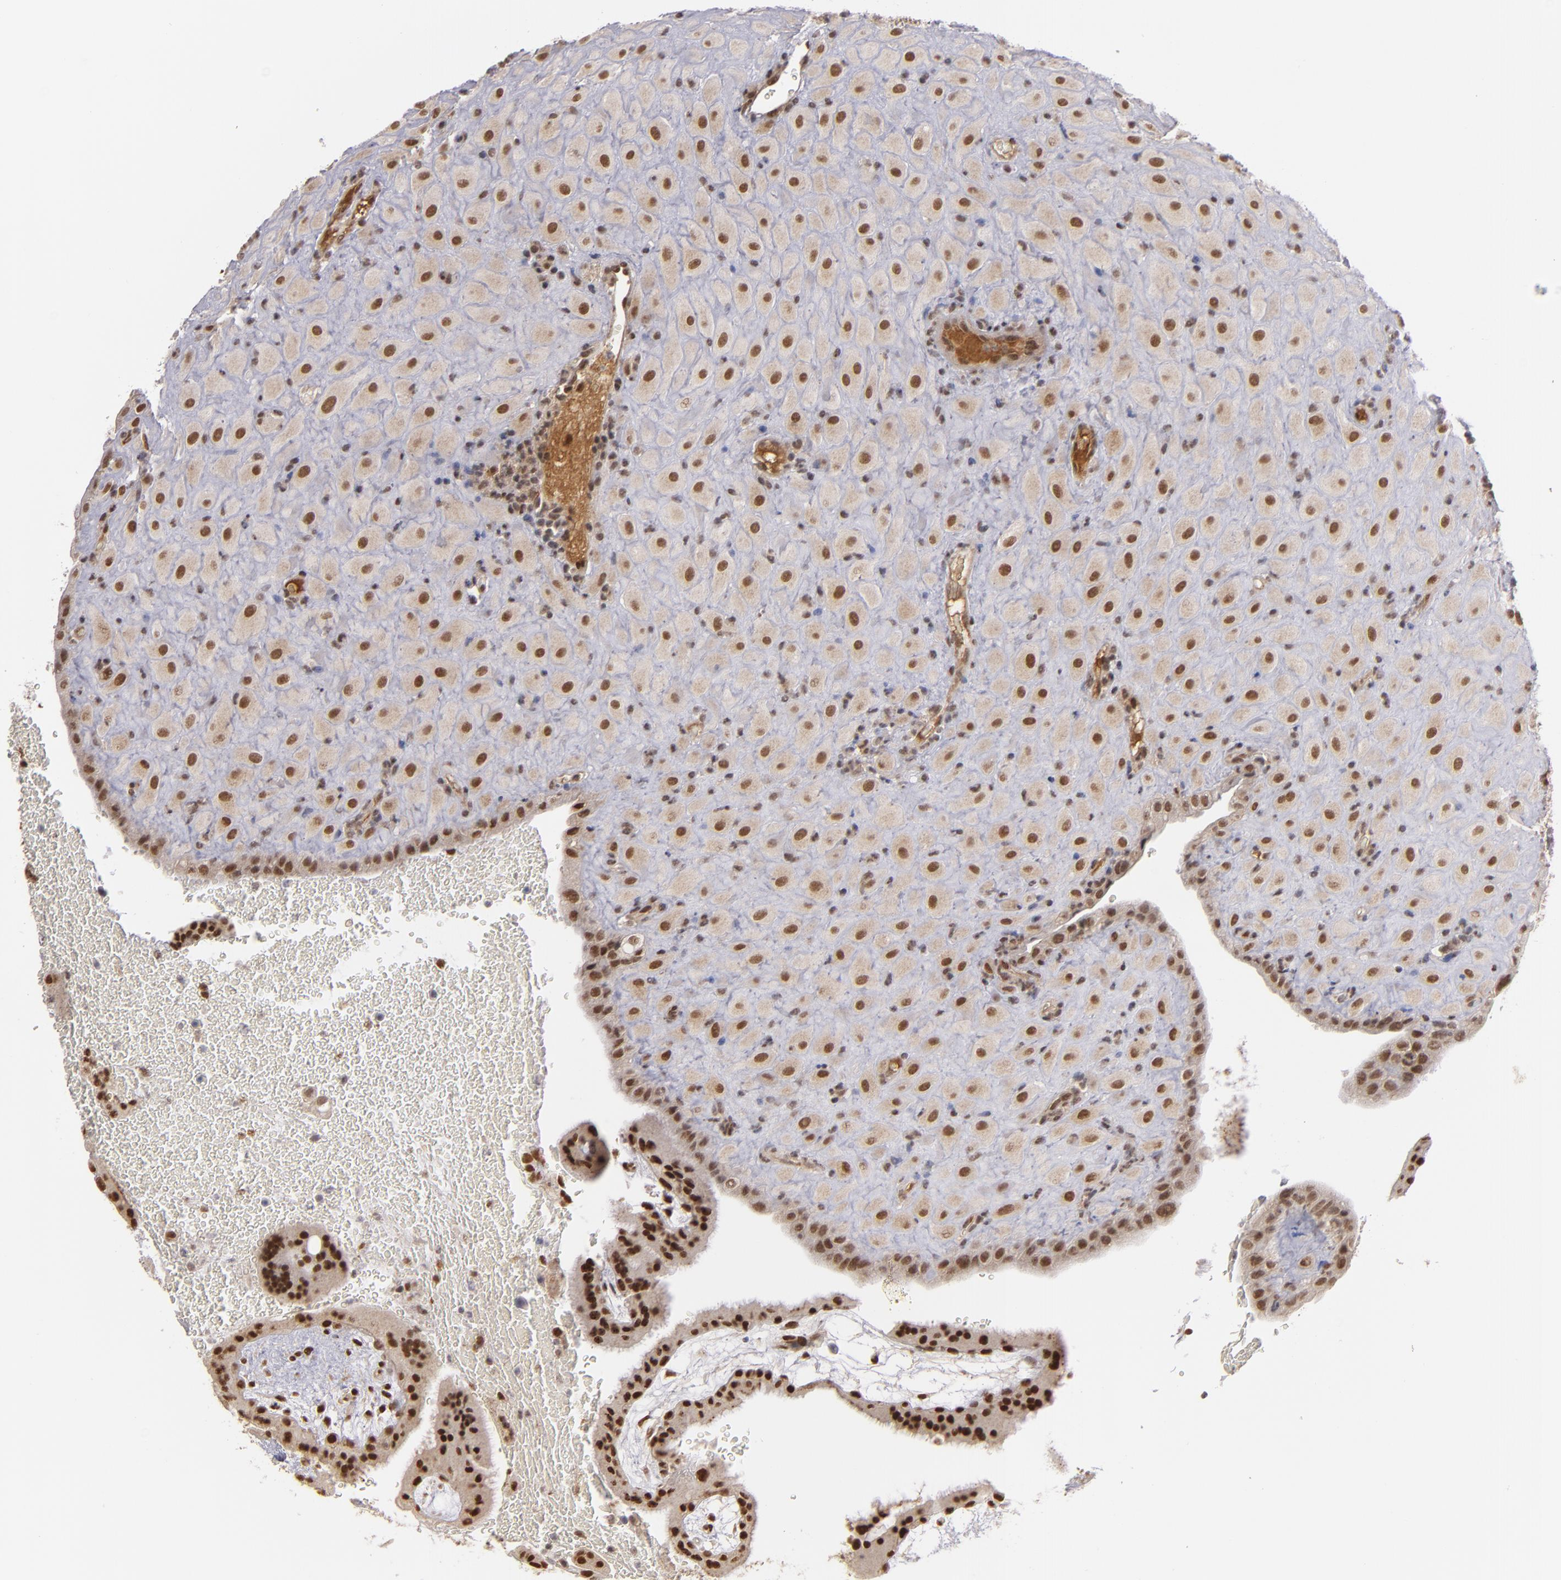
{"staining": {"intensity": "moderate", "quantity": ">75%", "location": "nuclear"}, "tissue": "placenta", "cell_type": "Decidual cells", "image_type": "normal", "snomed": [{"axis": "morphology", "description": "Normal tissue, NOS"}, {"axis": "topography", "description": "Placenta"}], "caption": "IHC (DAB (3,3'-diaminobenzidine)) staining of unremarkable placenta shows moderate nuclear protein expression in about >75% of decidual cells.", "gene": "ZNF234", "patient": {"sex": "female", "age": 19}}